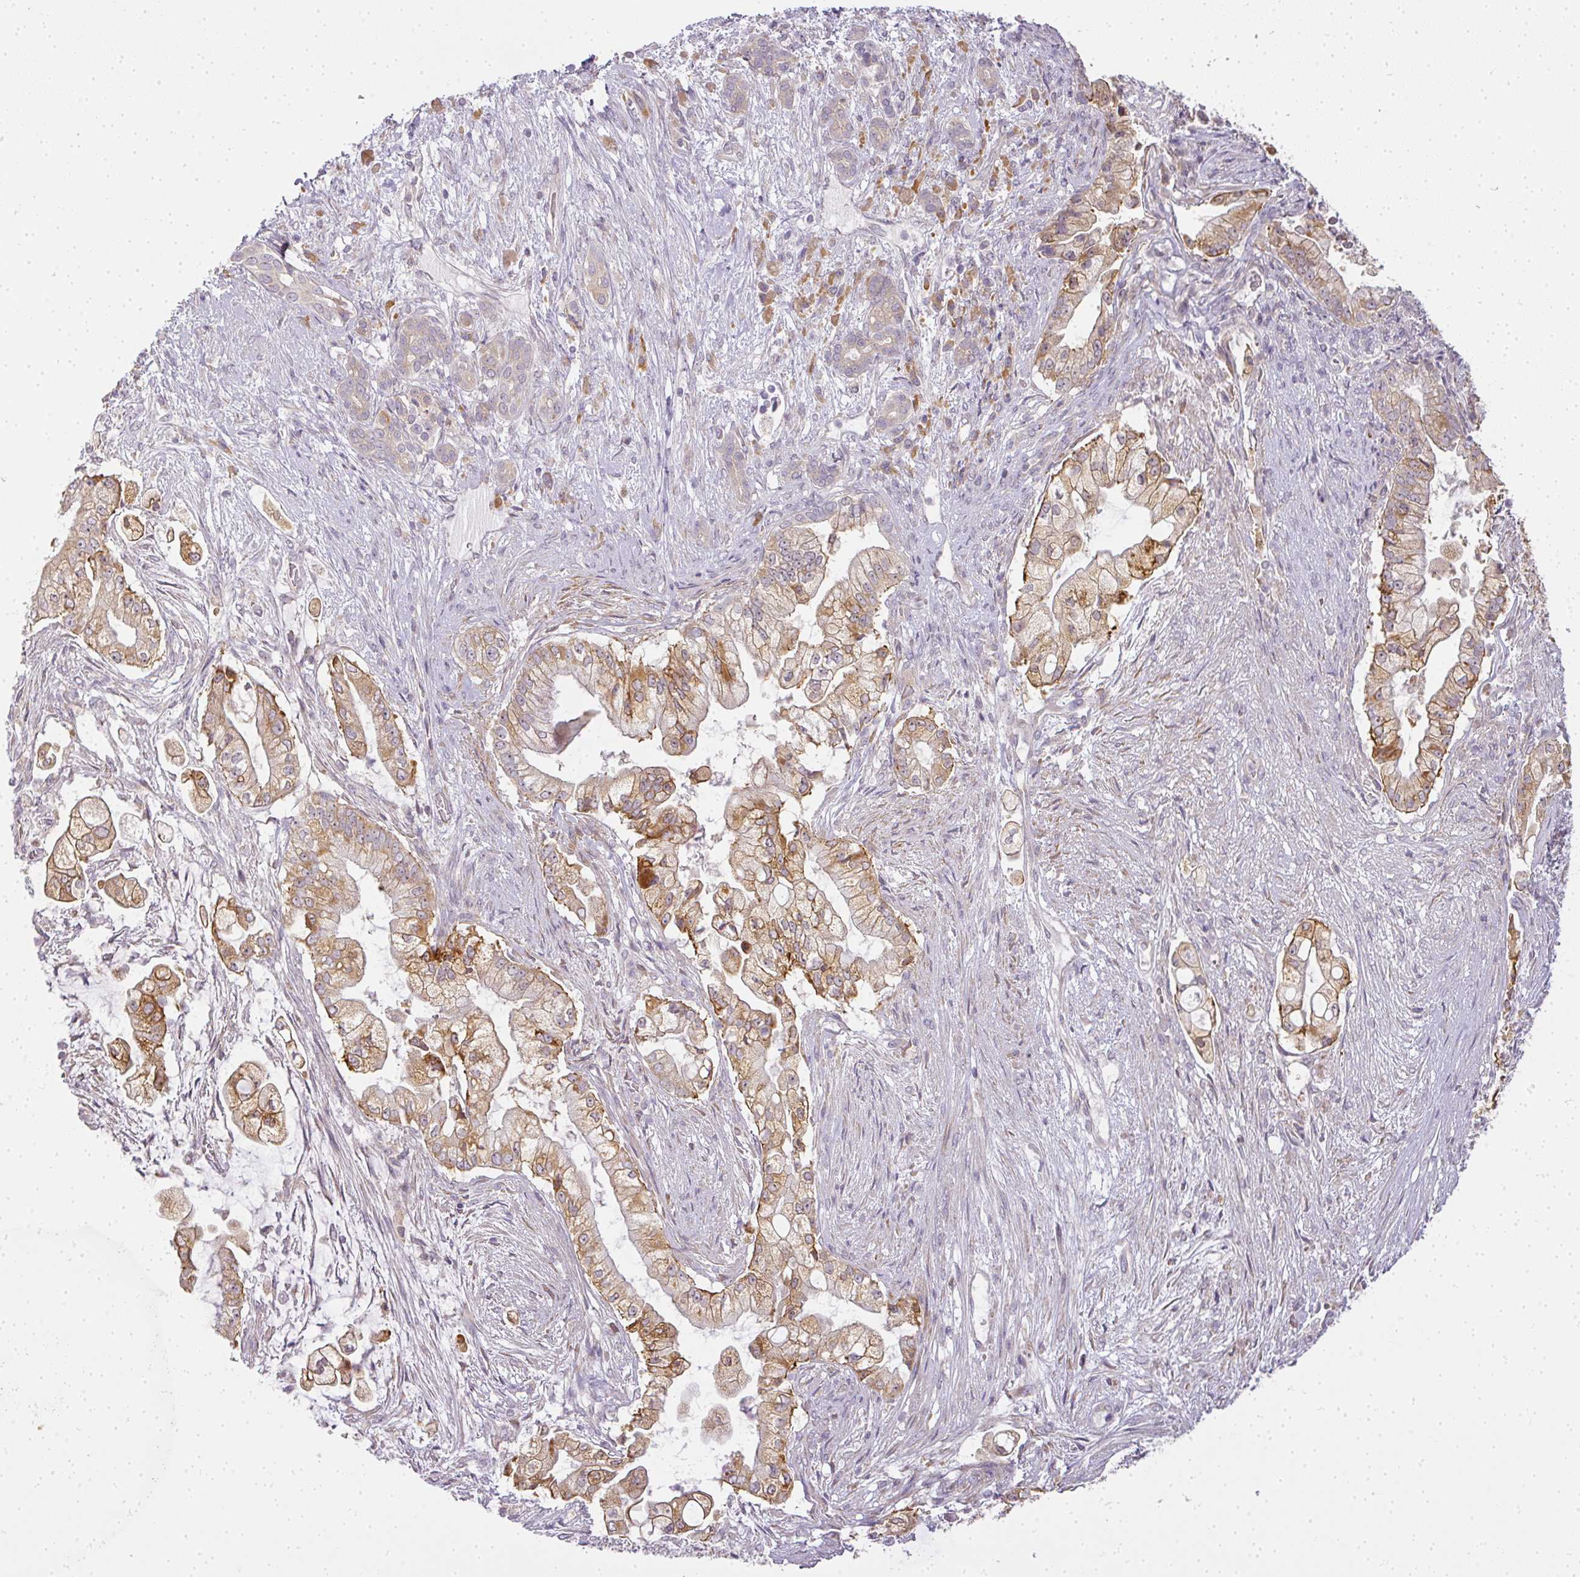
{"staining": {"intensity": "strong", "quantity": ">75%", "location": "cytoplasmic/membranous"}, "tissue": "pancreatic cancer", "cell_type": "Tumor cells", "image_type": "cancer", "snomed": [{"axis": "morphology", "description": "Adenocarcinoma, NOS"}, {"axis": "topography", "description": "Pancreas"}], "caption": "Adenocarcinoma (pancreatic) stained with DAB (3,3'-diaminobenzidine) immunohistochemistry shows high levels of strong cytoplasmic/membranous staining in about >75% of tumor cells.", "gene": "MED19", "patient": {"sex": "female", "age": 69}}